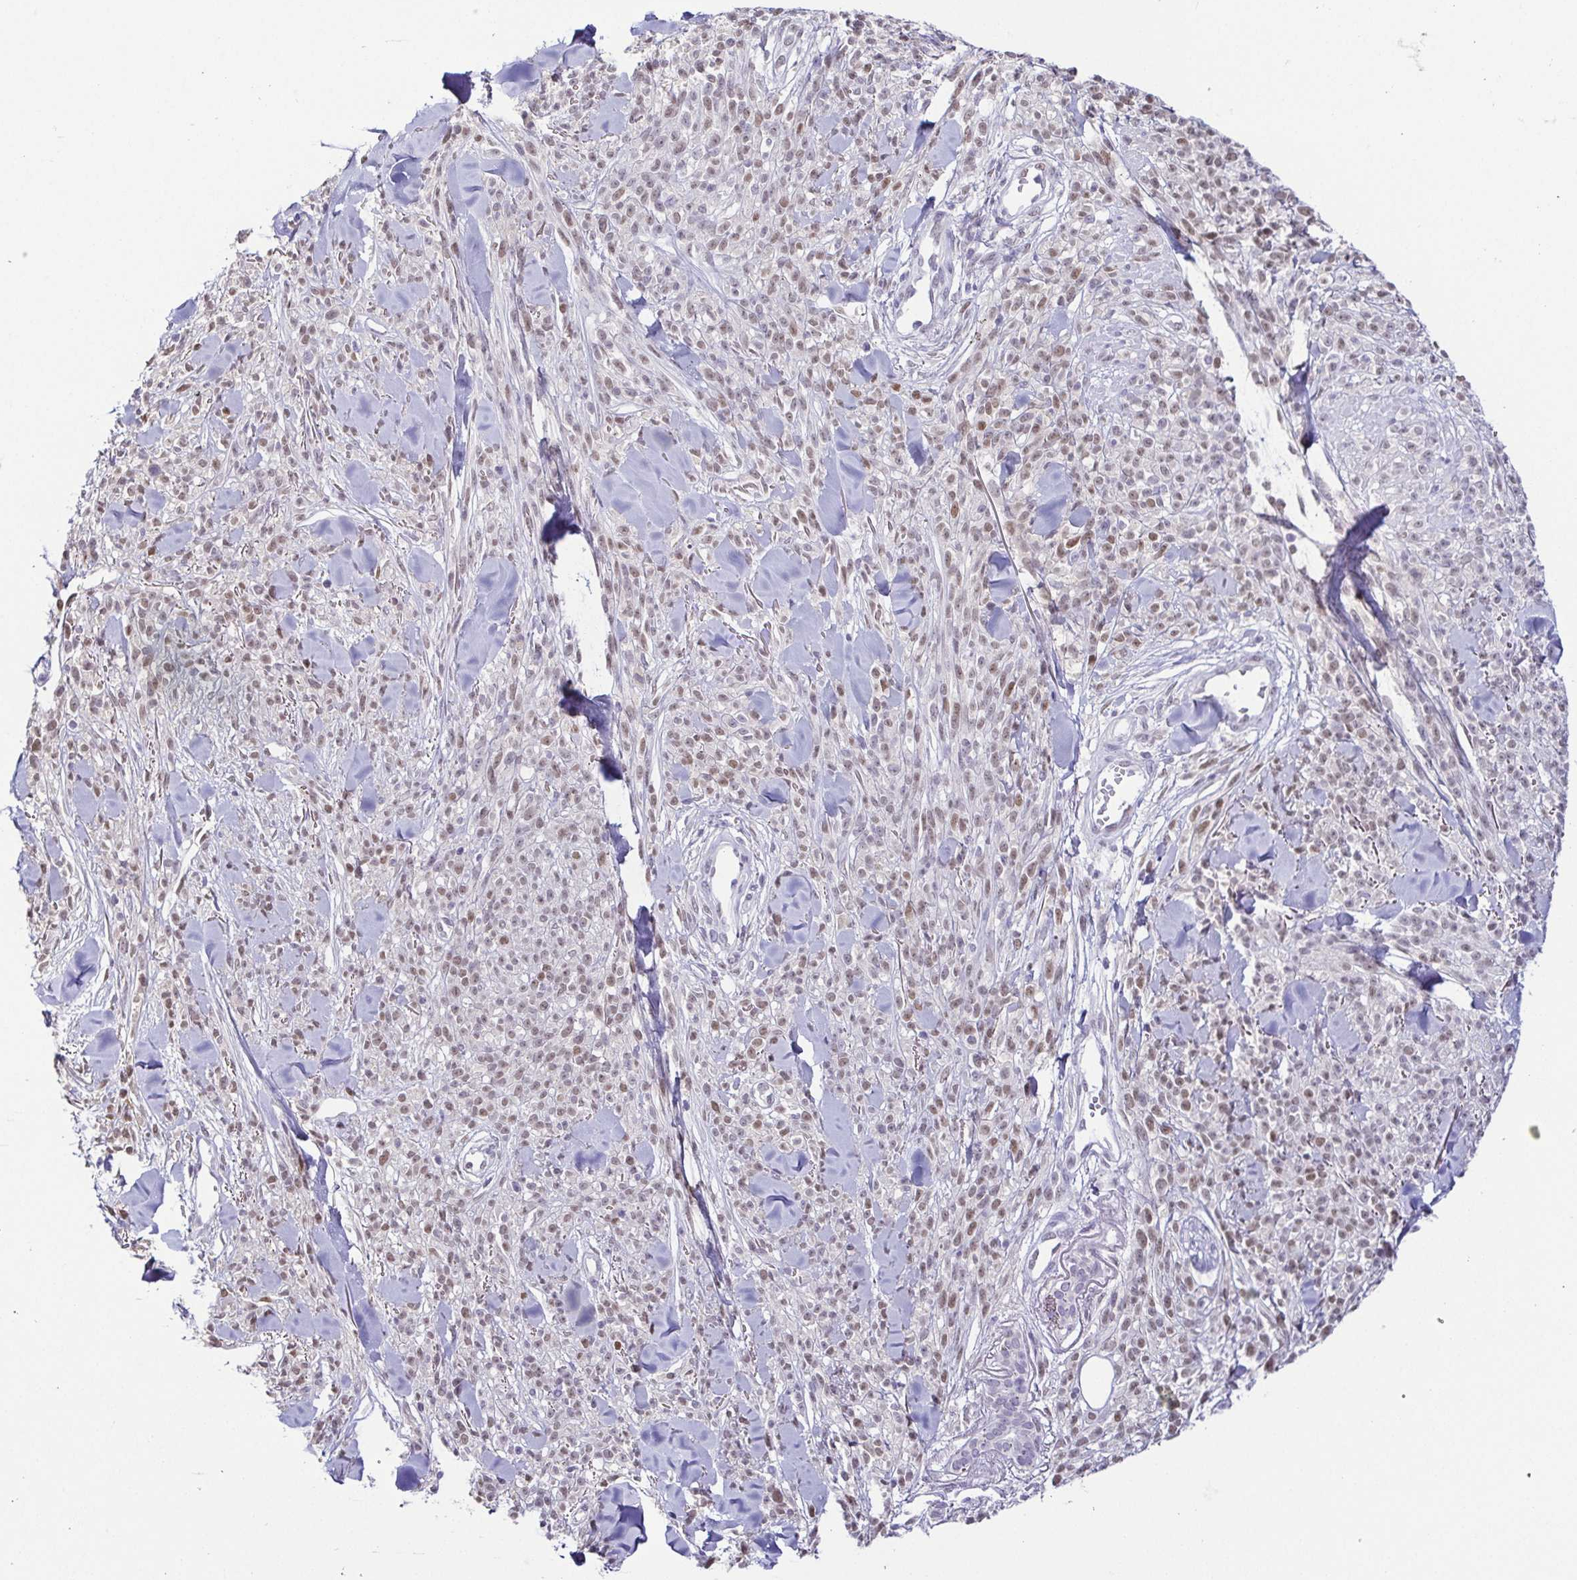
{"staining": {"intensity": "moderate", "quantity": ">75%", "location": "nuclear"}, "tissue": "melanoma", "cell_type": "Tumor cells", "image_type": "cancer", "snomed": [{"axis": "morphology", "description": "Malignant melanoma, NOS"}, {"axis": "topography", "description": "Skin"}, {"axis": "topography", "description": "Skin of trunk"}], "caption": "Malignant melanoma was stained to show a protein in brown. There is medium levels of moderate nuclear staining in approximately >75% of tumor cells.", "gene": "TCF3", "patient": {"sex": "male", "age": 74}}